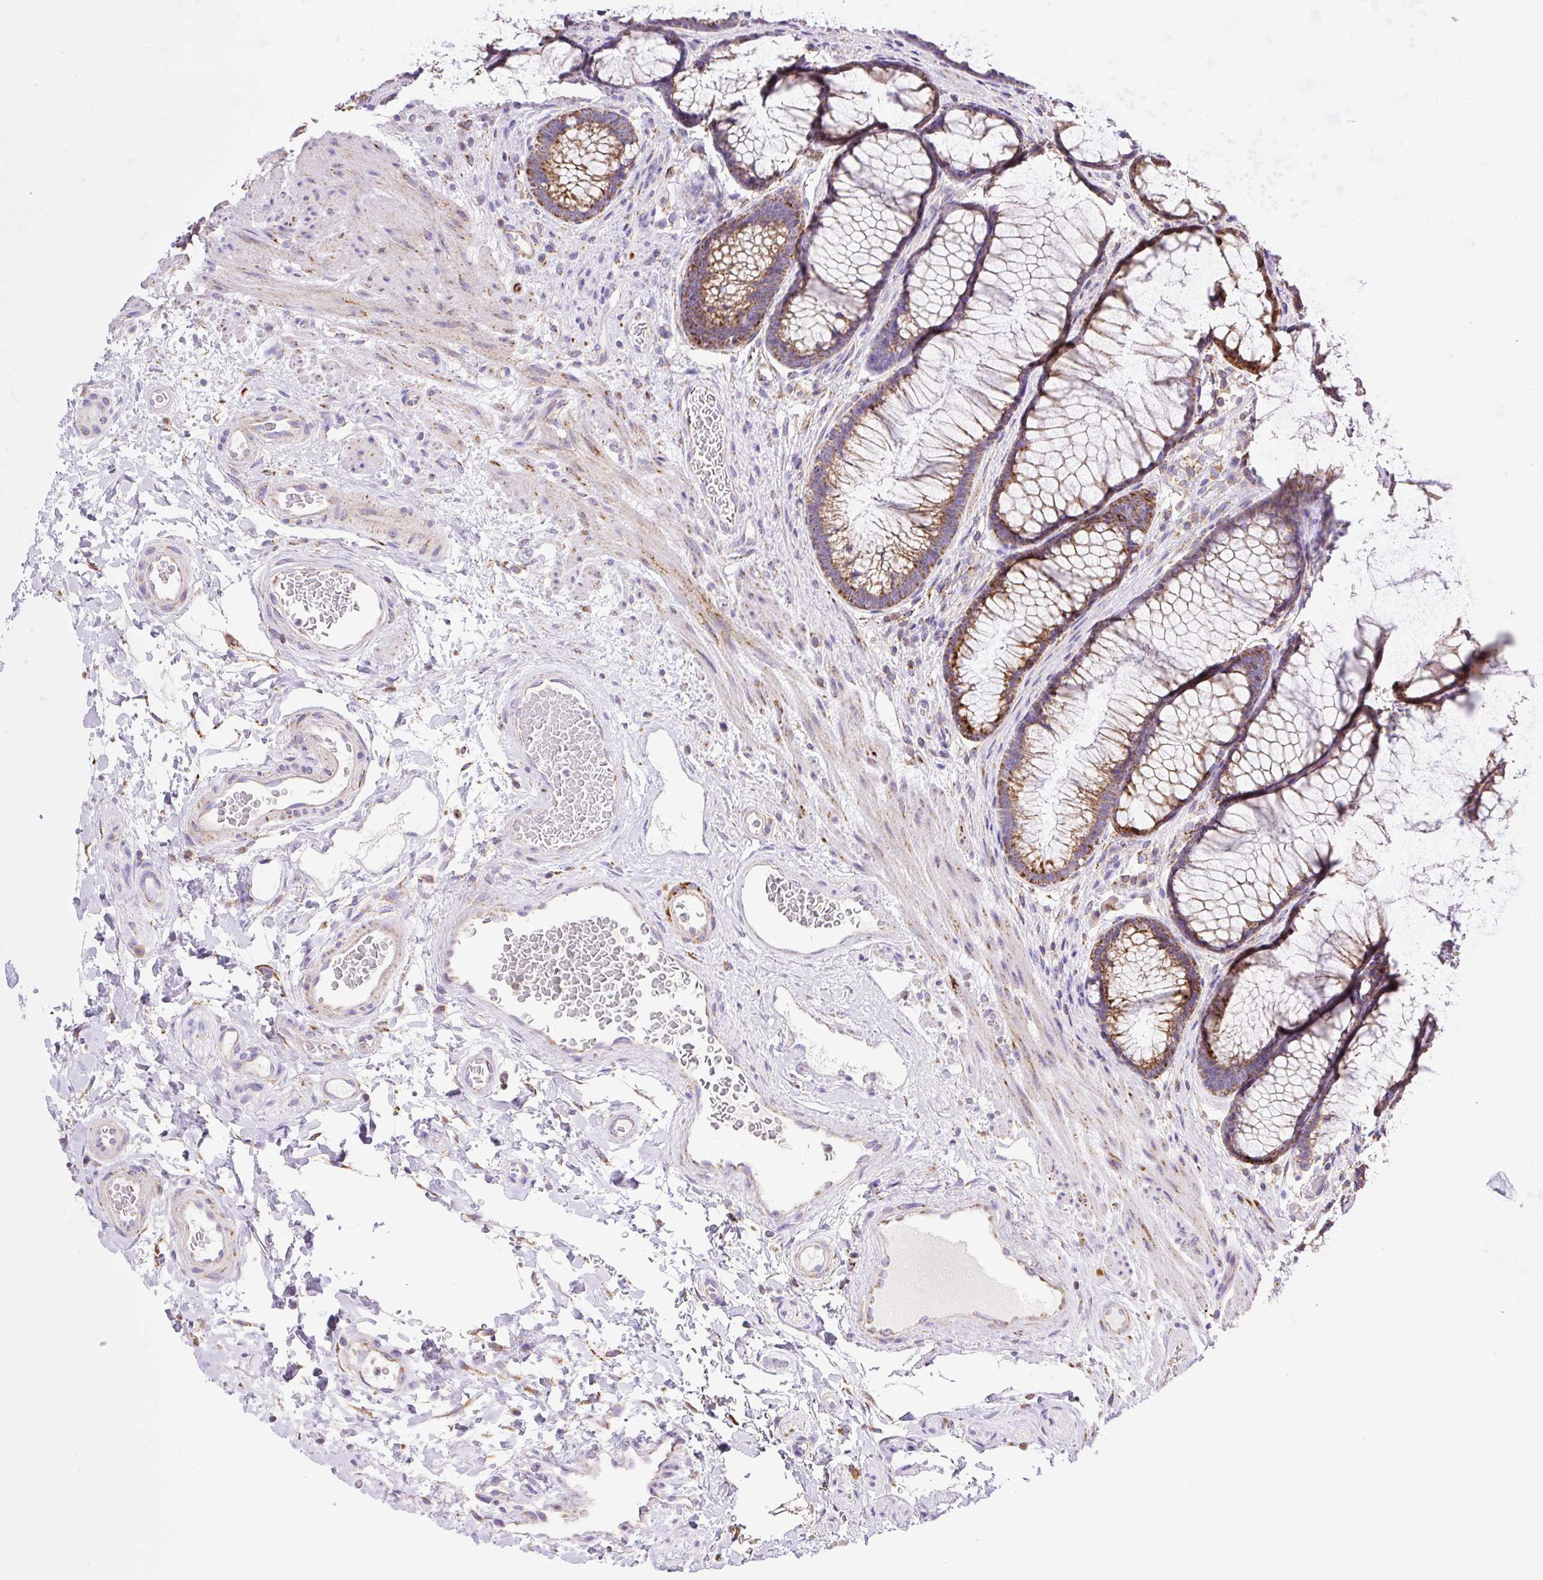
{"staining": {"intensity": "moderate", "quantity": "<25%", "location": "cytoplasmic/membranous"}, "tissue": "colon", "cell_type": "Endothelial cells", "image_type": "normal", "snomed": [{"axis": "morphology", "description": "Normal tissue, NOS"}, {"axis": "topography", "description": "Colon"}], "caption": "Protein analysis of normal colon displays moderate cytoplasmic/membranous staining in about <25% of endothelial cells.", "gene": "NF1", "patient": {"sex": "female", "age": 82}}